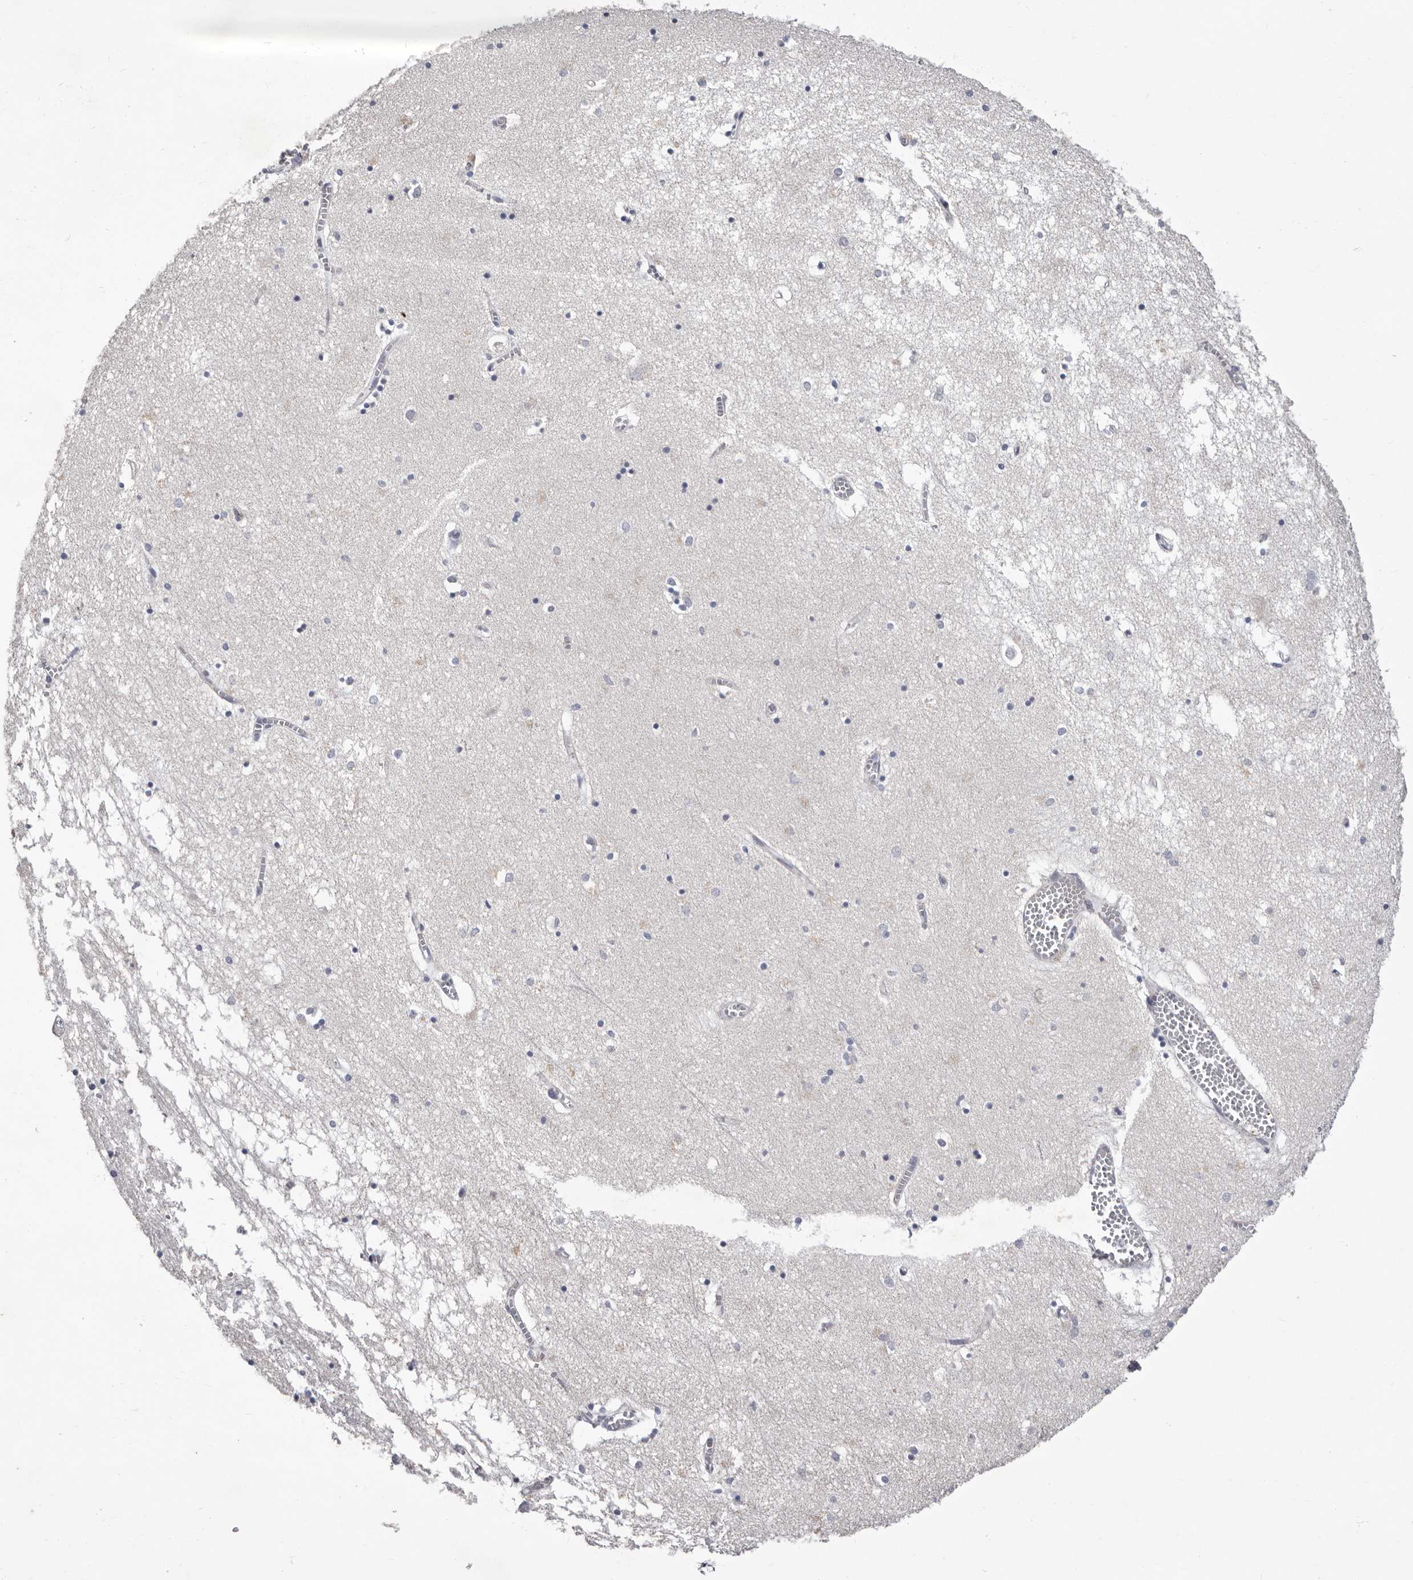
{"staining": {"intensity": "negative", "quantity": "none", "location": "none"}, "tissue": "hippocampus", "cell_type": "Glial cells", "image_type": "normal", "snomed": [{"axis": "morphology", "description": "Normal tissue, NOS"}, {"axis": "topography", "description": "Hippocampus"}], "caption": "Immunohistochemistry image of normal human hippocampus stained for a protein (brown), which displays no expression in glial cells.", "gene": "NUBPL", "patient": {"sex": "male", "age": 70}}